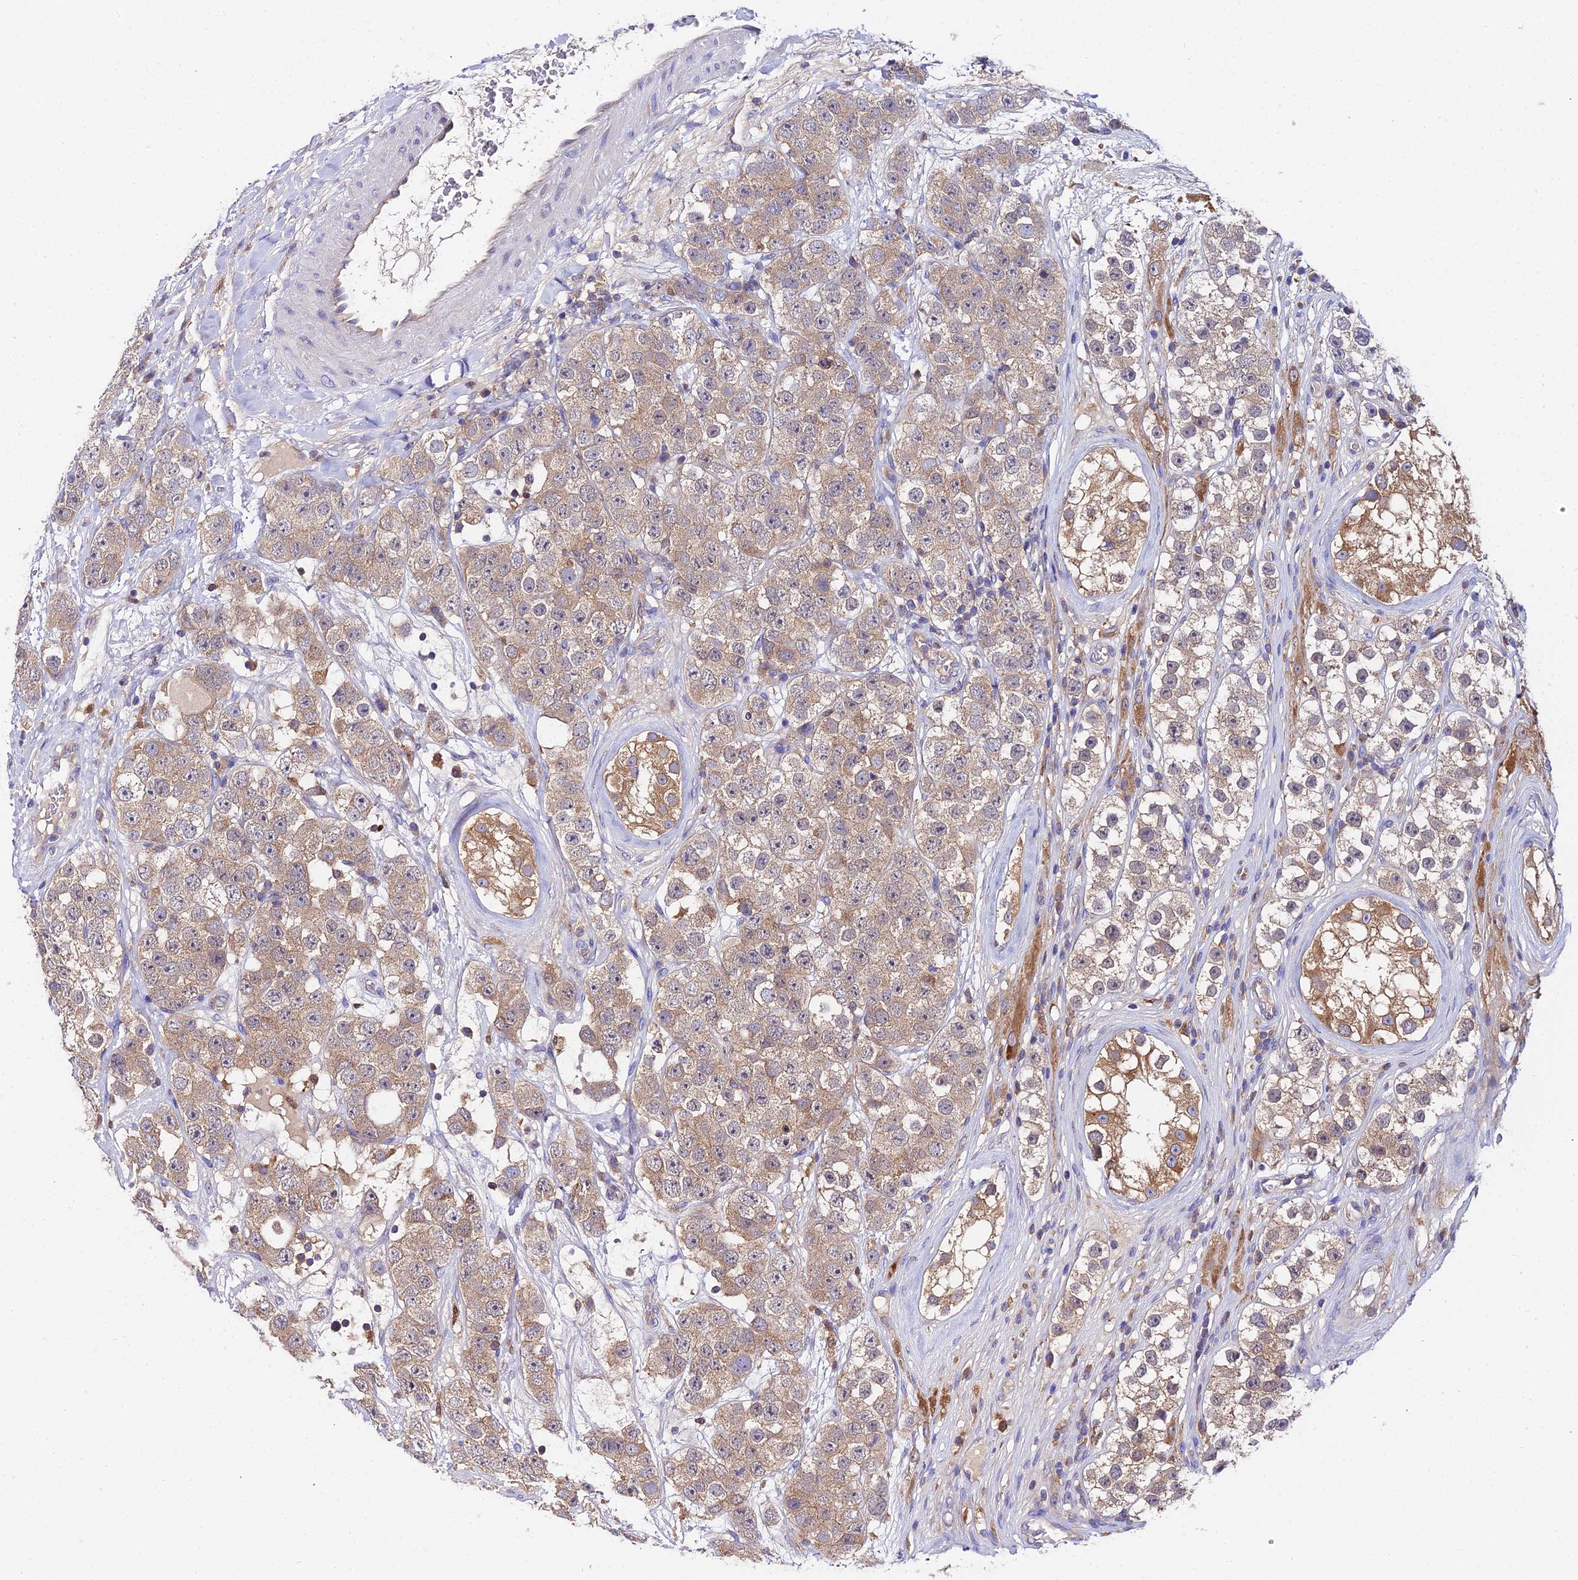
{"staining": {"intensity": "weak", "quantity": ">75%", "location": "cytoplasmic/membranous"}, "tissue": "testis cancer", "cell_type": "Tumor cells", "image_type": "cancer", "snomed": [{"axis": "morphology", "description": "Seminoma, NOS"}, {"axis": "topography", "description": "Testis"}], "caption": "Immunohistochemical staining of human testis seminoma exhibits low levels of weak cytoplasmic/membranous expression in approximately >75% of tumor cells.", "gene": "C2orf69", "patient": {"sex": "male", "age": 28}}